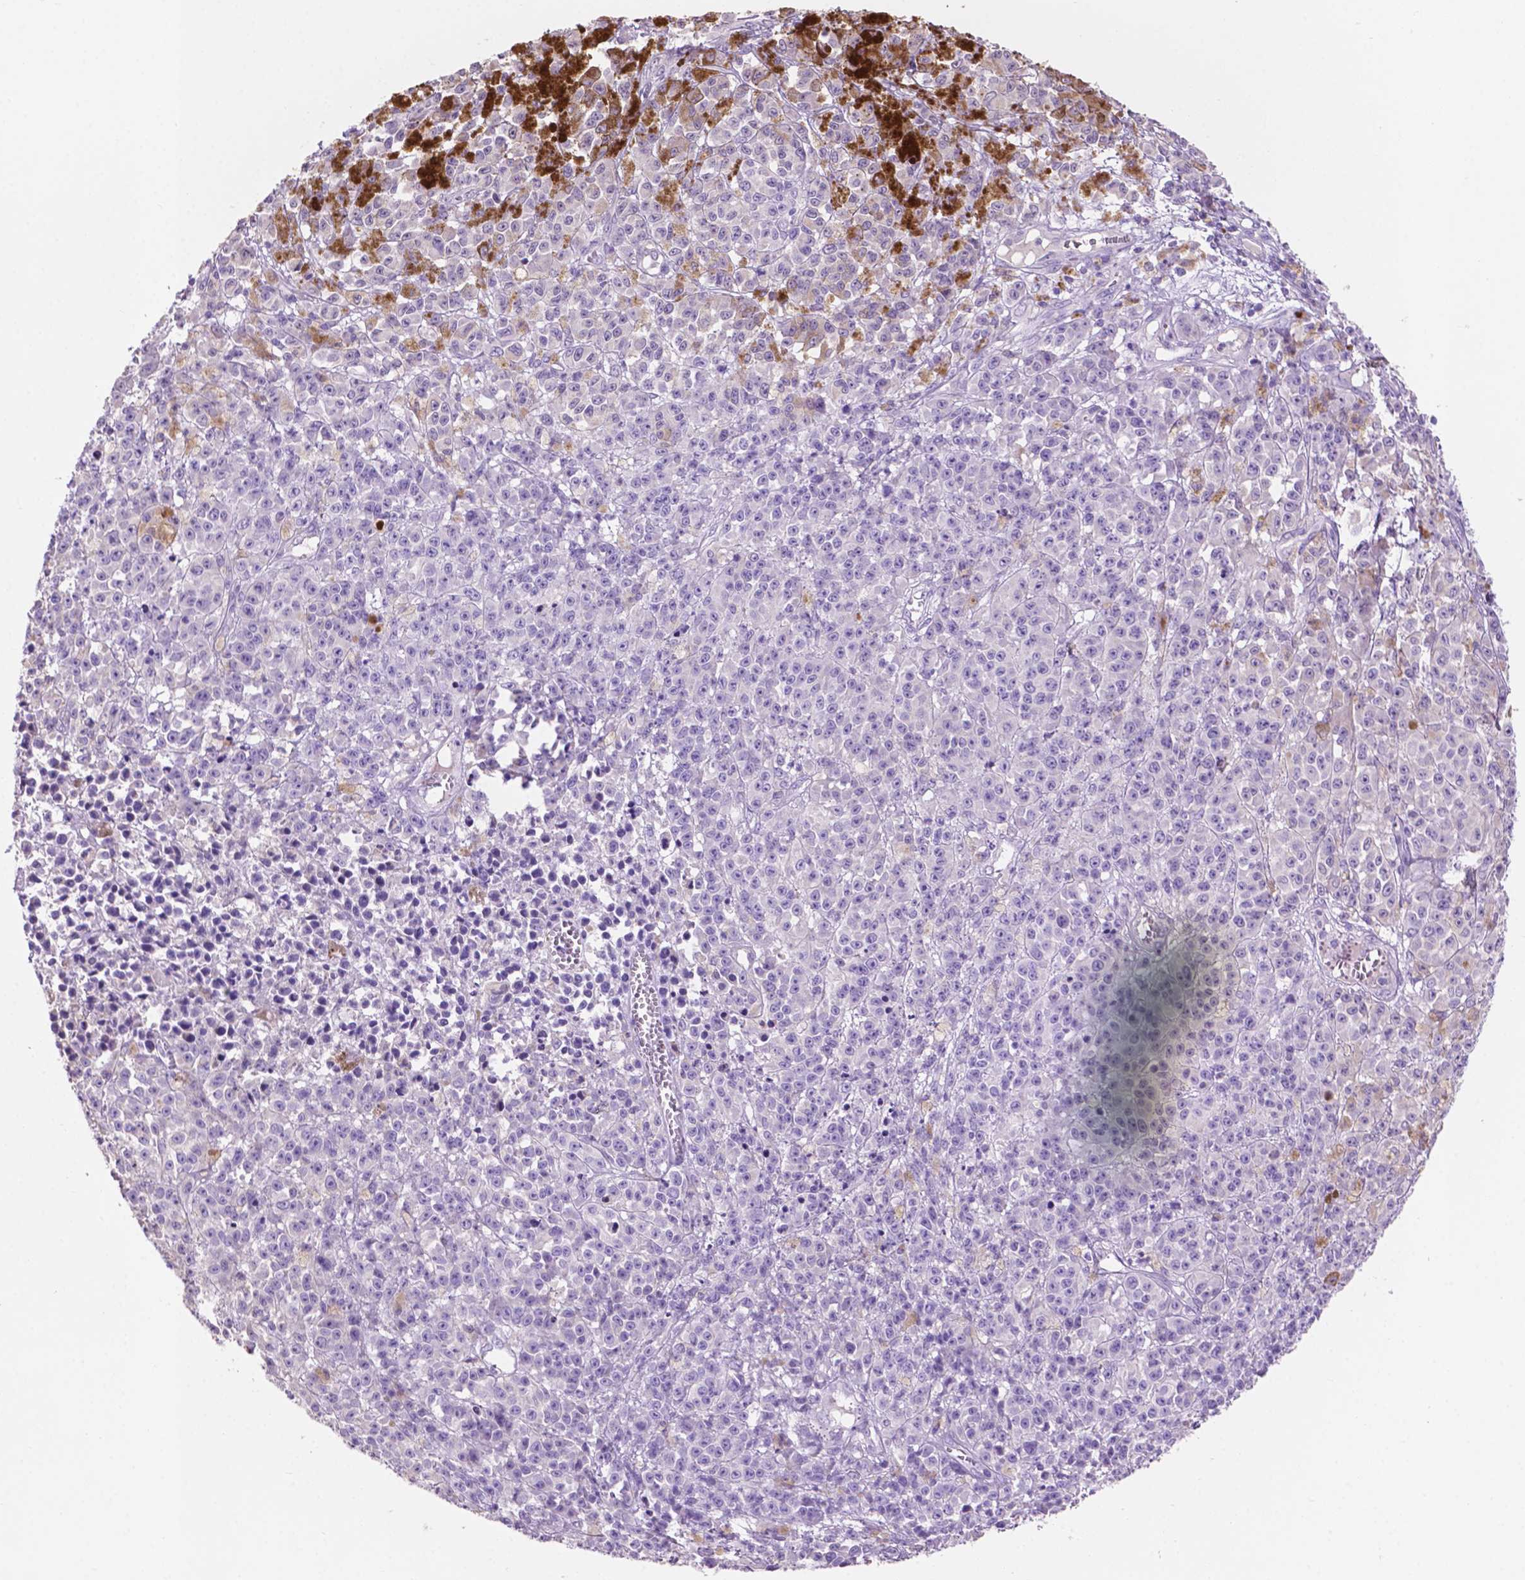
{"staining": {"intensity": "negative", "quantity": "none", "location": "none"}, "tissue": "melanoma", "cell_type": "Tumor cells", "image_type": "cancer", "snomed": [{"axis": "morphology", "description": "Malignant melanoma, NOS"}, {"axis": "topography", "description": "Skin"}], "caption": "Micrograph shows no protein staining in tumor cells of malignant melanoma tissue.", "gene": "CLDN17", "patient": {"sex": "female", "age": 58}}